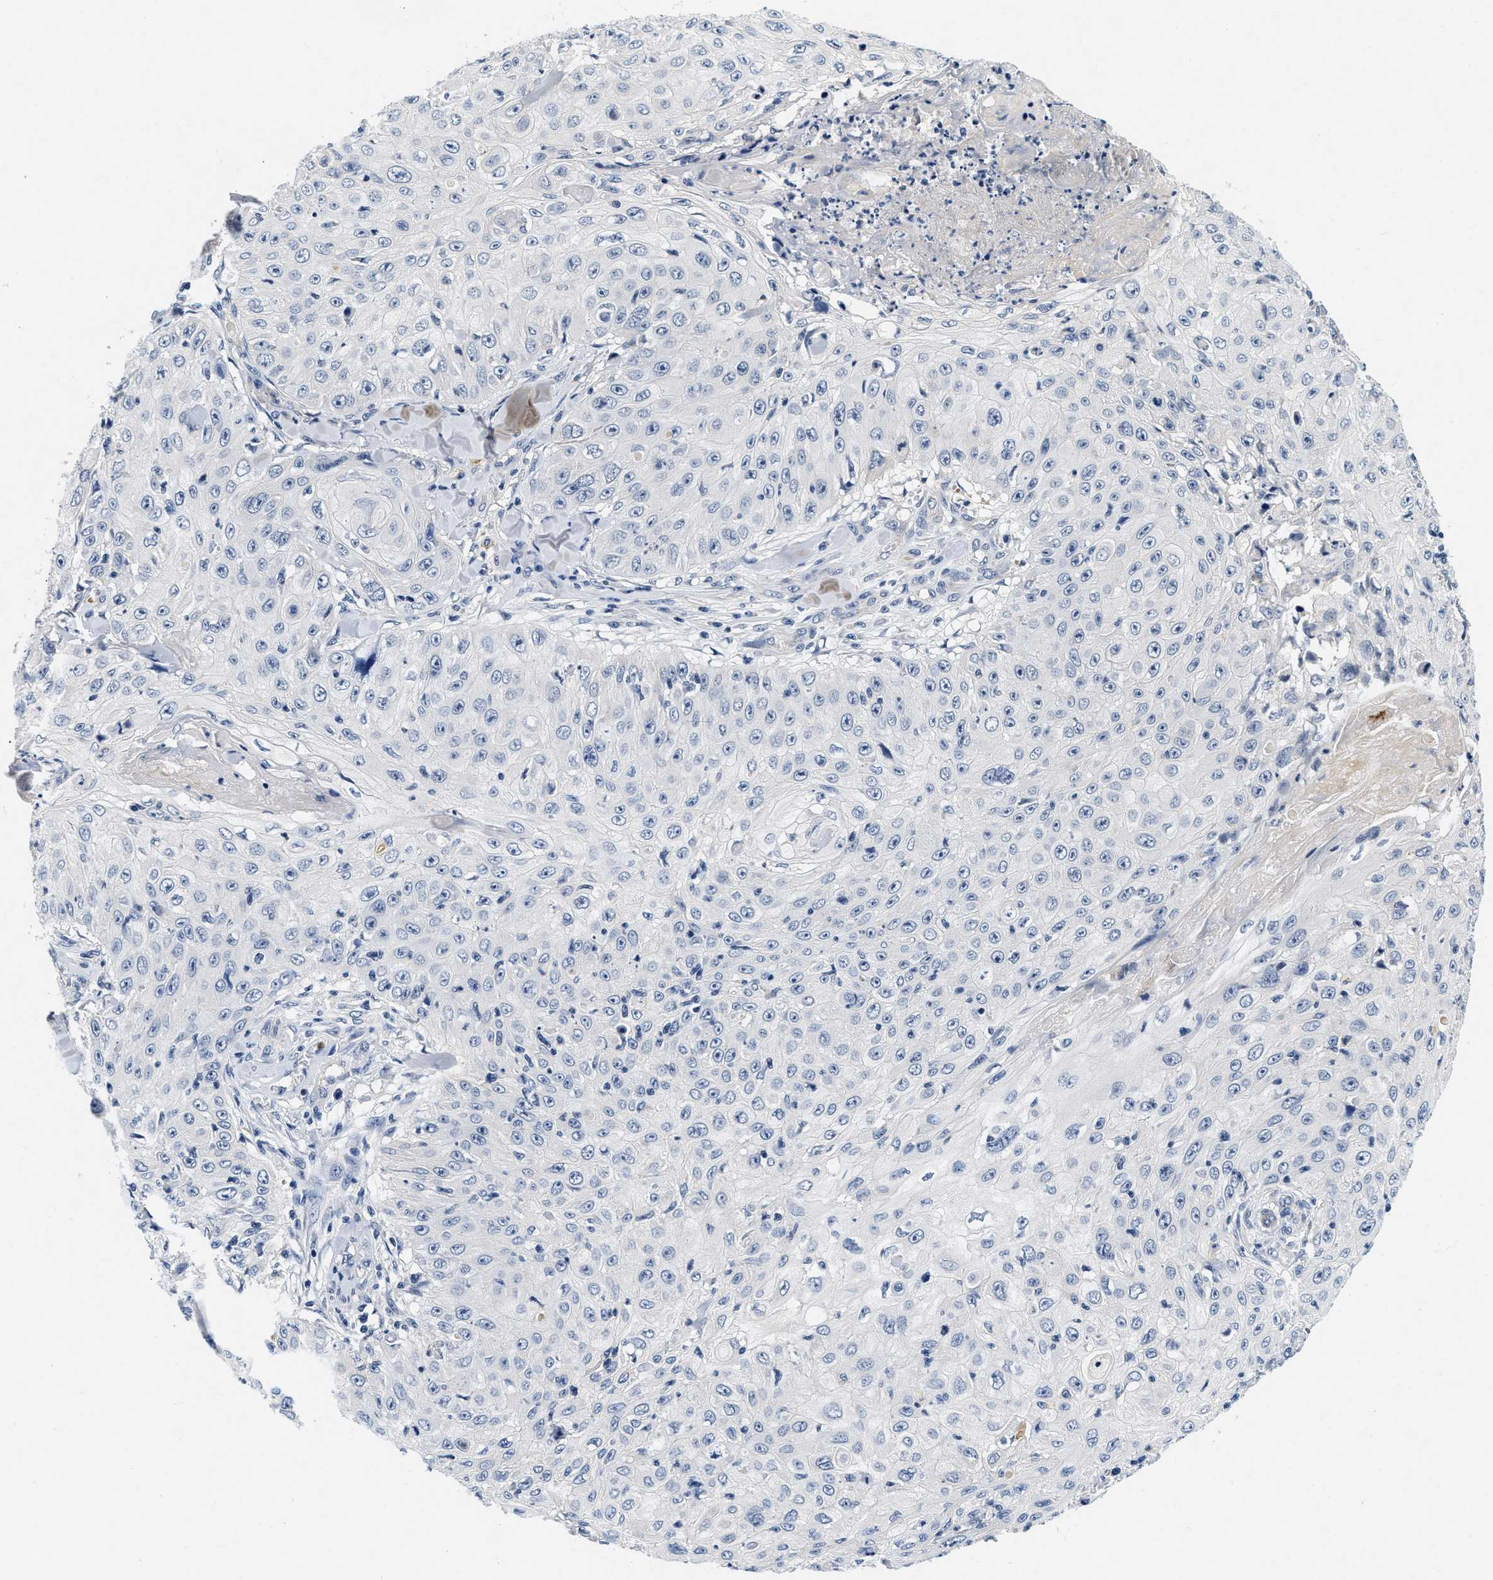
{"staining": {"intensity": "negative", "quantity": "none", "location": "none"}, "tissue": "skin cancer", "cell_type": "Tumor cells", "image_type": "cancer", "snomed": [{"axis": "morphology", "description": "Squamous cell carcinoma, NOS"}, {"axis": "topography", "description": "Skin"}], "caption": "This is a histopathology image of immunohistochemistry (IHC) staining of skin cancer, which shows no expression in tumor cells.", "gene": "PDP1", "patient": {"sex": "male", "age": 86}}